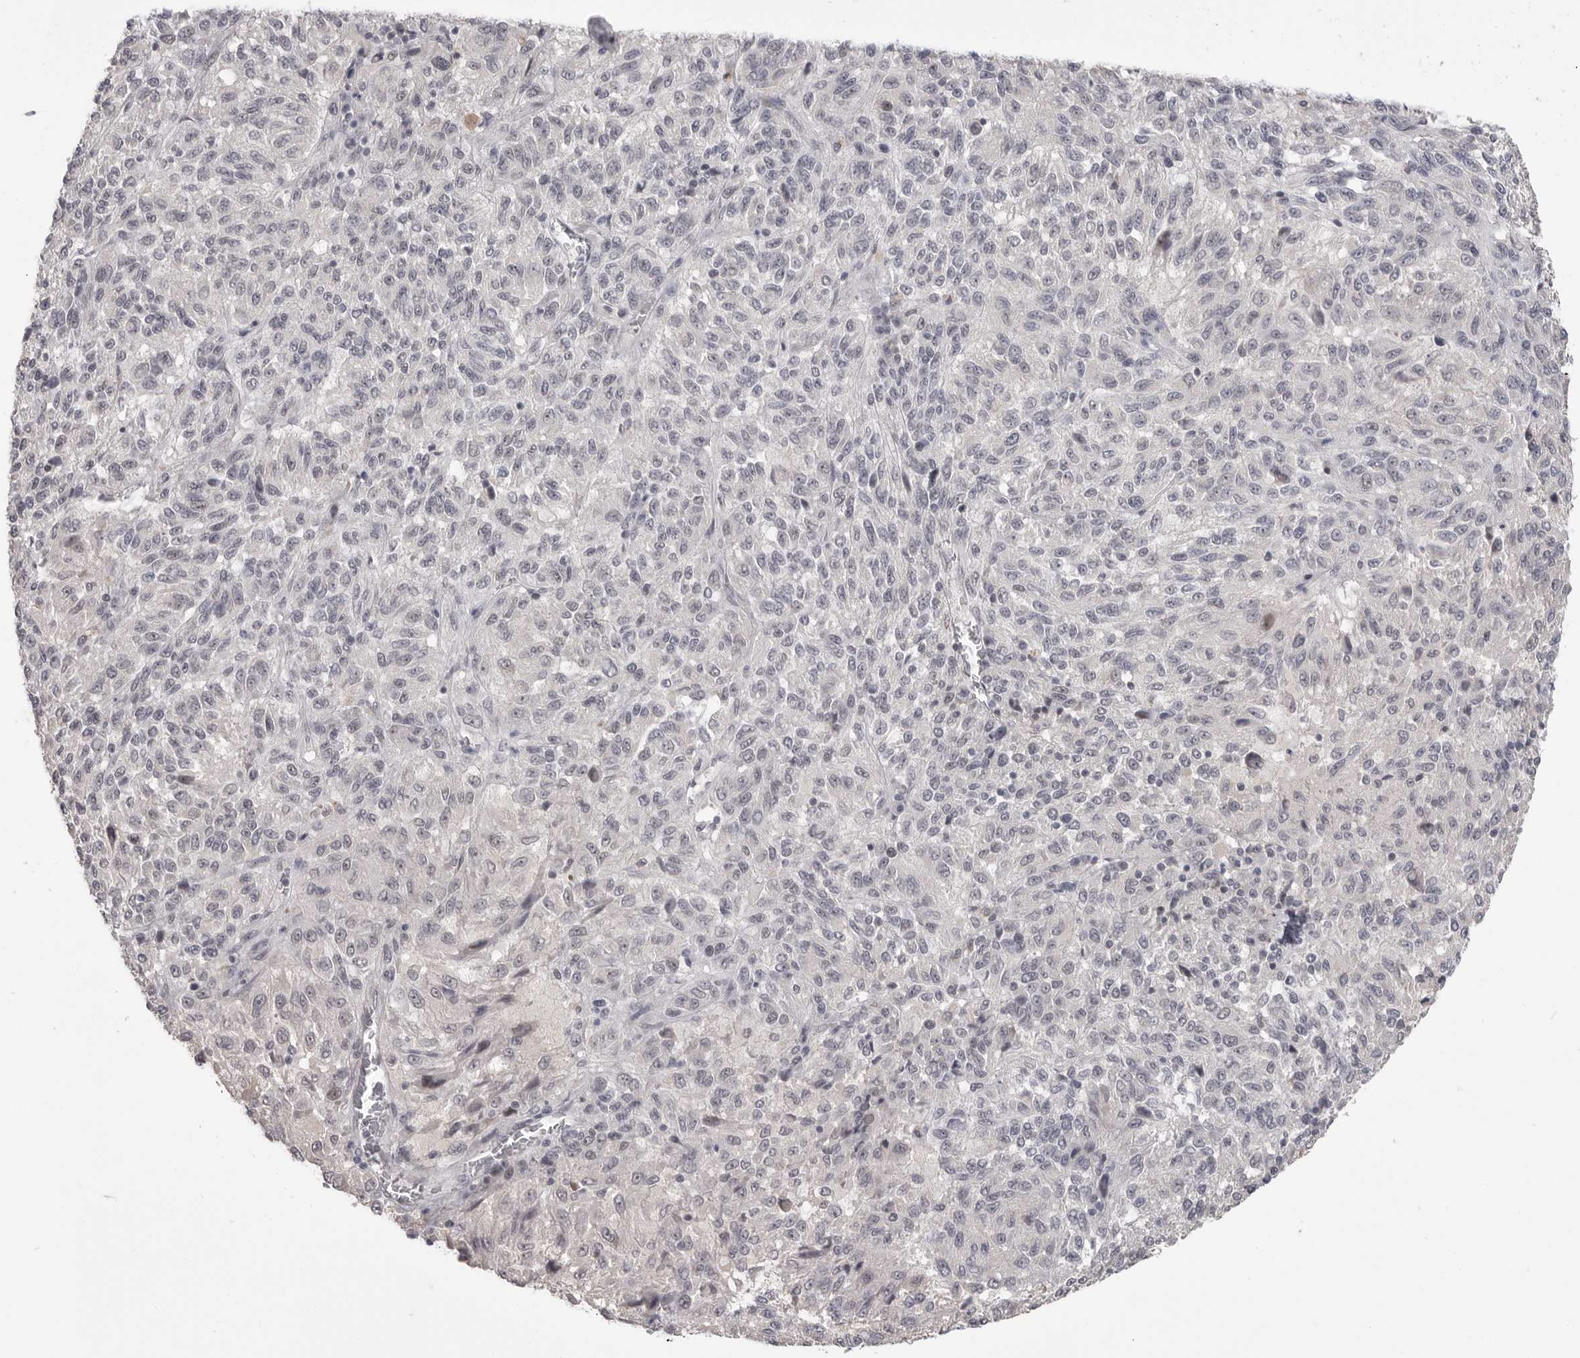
{"staining": {"intensity": "negative", "quantity": "none", "location": "none"}, "tissue": "melanoma", "cell_type": "Tumor cells", "image_type": "cancer", "snomed": [{"axis": "morphology", "description": "Malignant melanoma, Metastatic site"}, {"axis": "topography", "description": "Lung"}], "caption": "This is an immunohistochemistry image of melanoma. There is no positivity in tumor cells.", "gene": "PLEKHF1", "patient": {"sex": "male", "age": 64}}